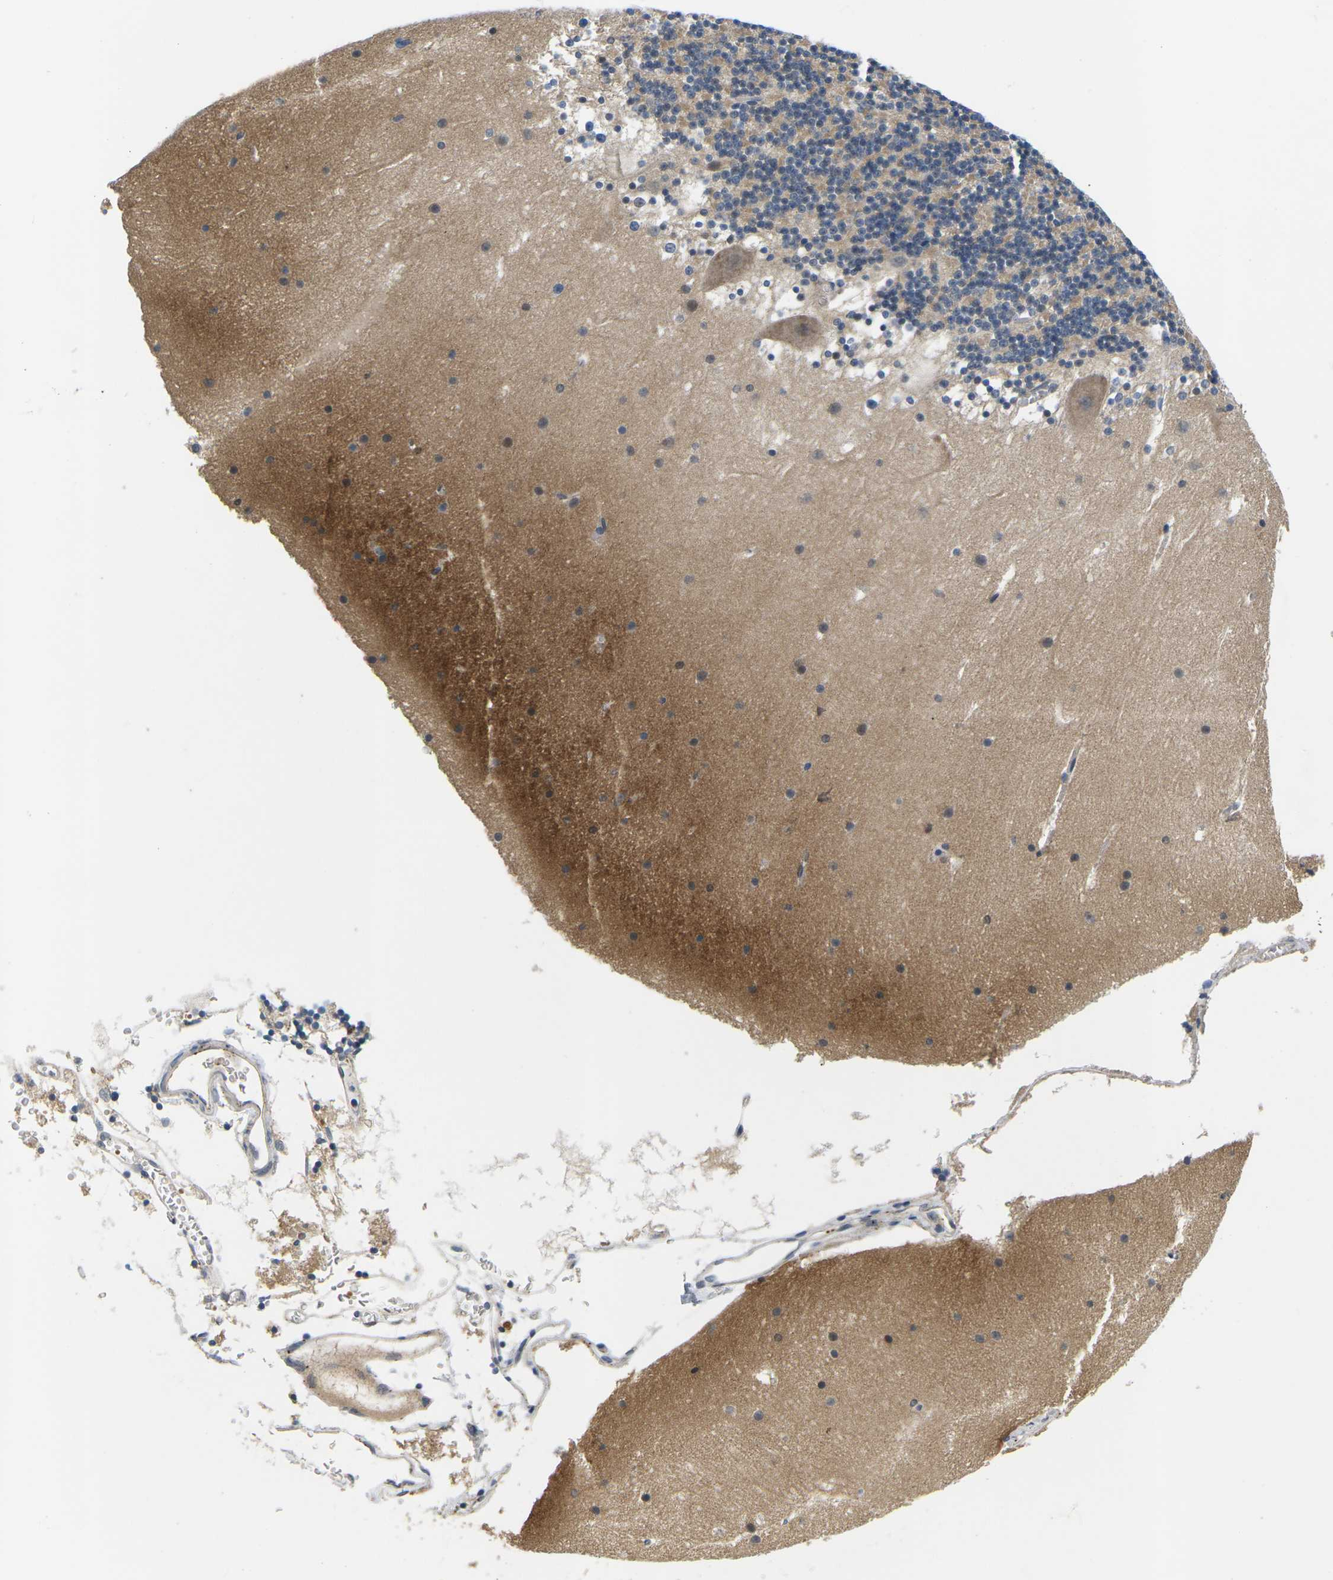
{"staining": {"intensity": "moderate", "quantity": "25%-75%", "location": "cytoplasmic/membranous"}, "tissue": "cerebellum", "cell_type": "Cells in granular layer", "image_type": "normal", "snomed": [{"axis": "morphology", "description": "Normal tissue, NOS"}, {"axis": "topography", "description": "Cerebellum"}], "caption": "Unremarkable cerebellum was stained to show a protein in brown. There is medium levels of moderate cytoplasmic/membranous staining in about 25%-75% of cells in granular layer. (DAB (3,3'-diaminobenzidine) = brown stain, brightfield microscopy at high magnification).", "gene": "ERBB4", "patient": {"sex": "male", "age": 45}}